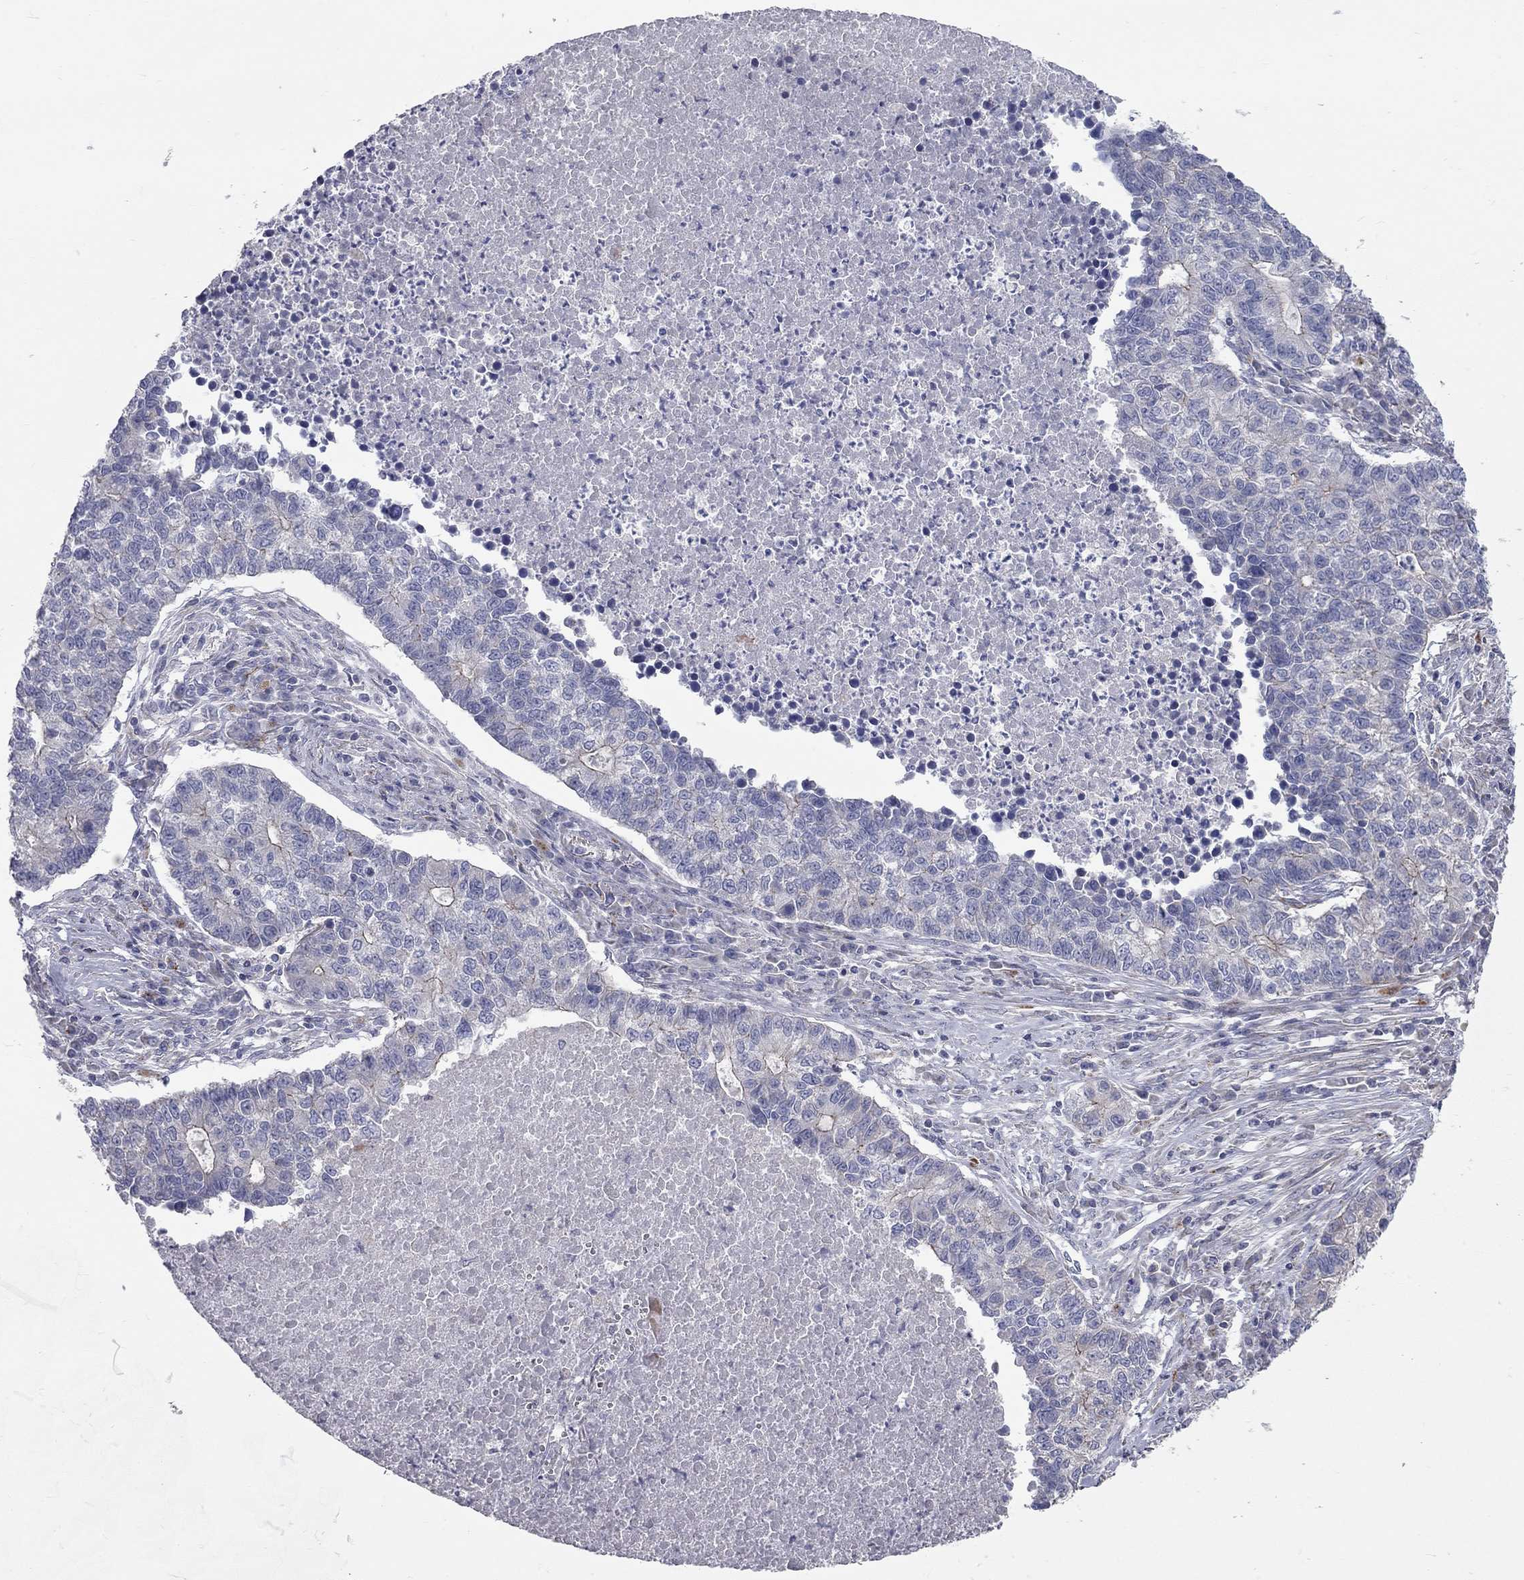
{"staining": {"intensity": "negative", "quantity": "none", "location": "none"}, "tissue": "lung cancer", "cell_type": "Tumor cells", "image_type": "cancer", "snomed": [{"axis": "morphology", "description": "Adenocarcinoma, NOS"}, {"axis": "topography", "description": "Lung"}], "caption": "The IHC image has no significant positivity in tumor cells of lung cancer tissue.", "gene": "KANSL1L", "patient": {"sex": "male", "age": 57}}